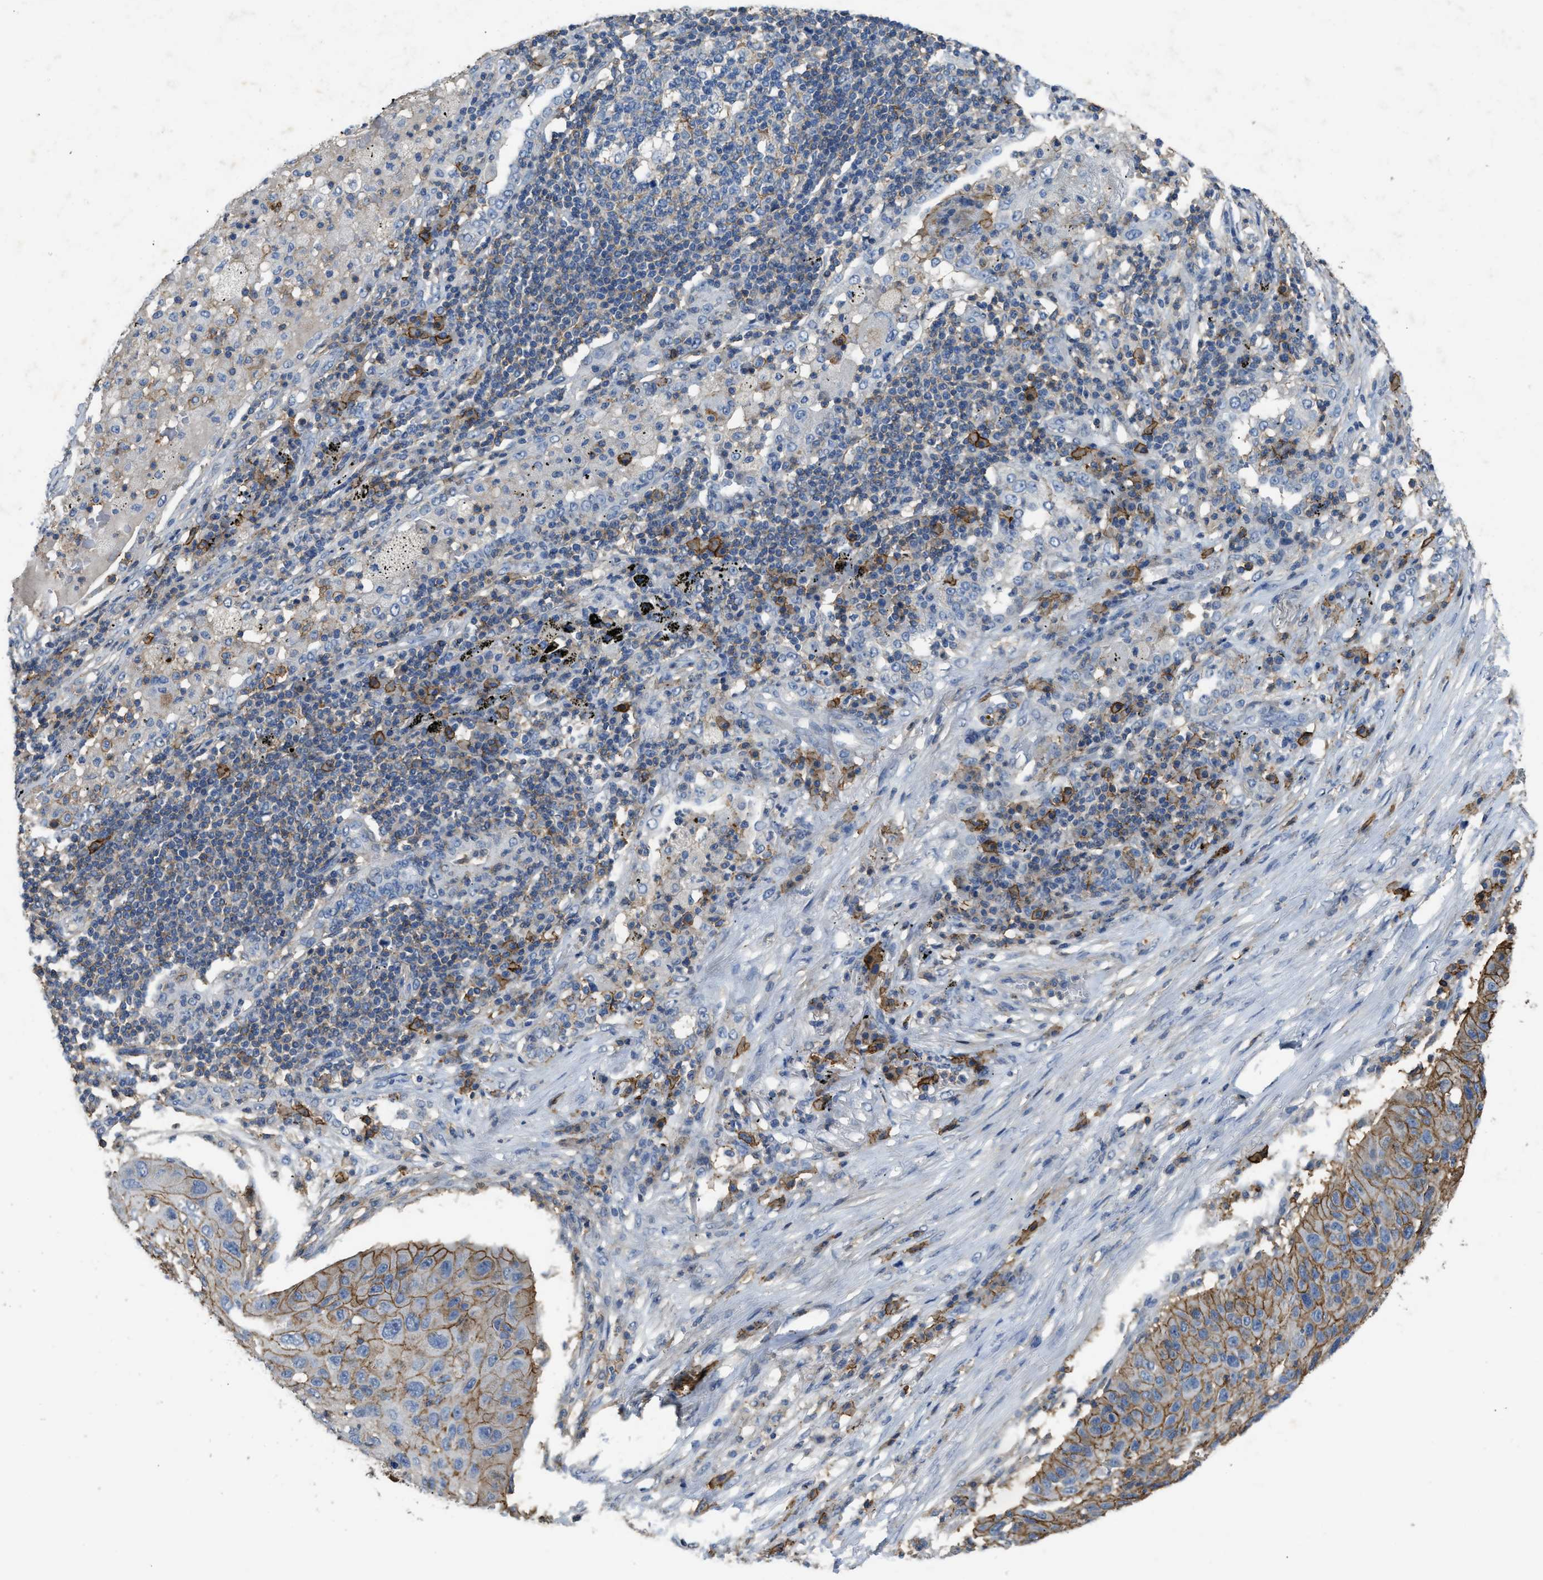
{"staining": {"intensity": "moderate", "quantity": "25%-75%", "location": "cytoplasmic/membranous"}, "tissue": "lung cancer", "cell_type": "Tumor cells", "image_type": "cancer", "snomed": [{"axis": "morphology", "description": "Squamous cell carcinoma, NOS"}, {"axis": "topography", "description": "Lung"}], "caption": "Protein positivity by IHC demonstrates moderate cytoplasmic/membranous expression in about 25%-75% of tumor cells in squamous cell carcinoma (lung).", "gene": "OR51E1", "patient": {"sex": "female", "age": 63}}